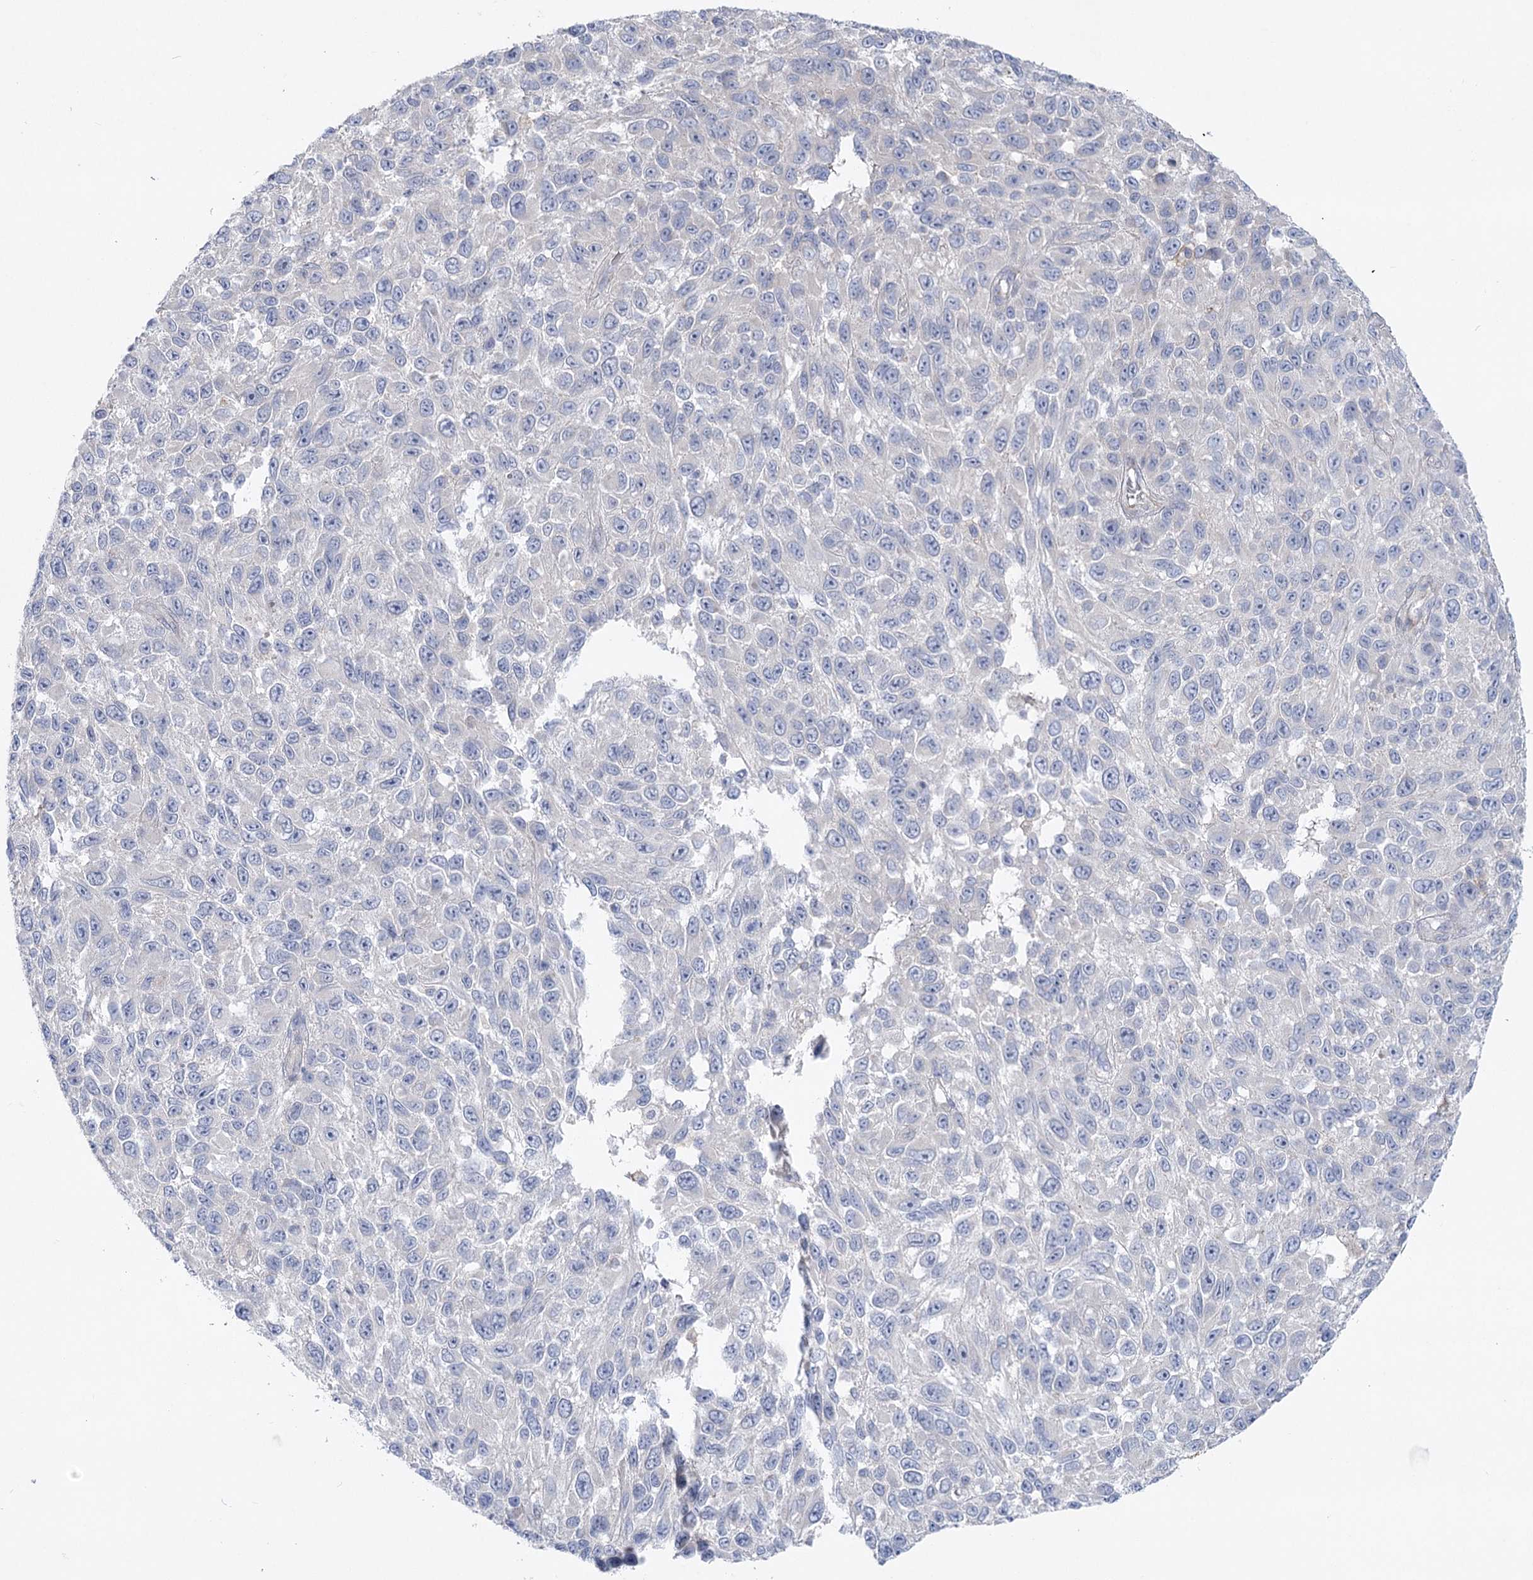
{"staining": {"intensity": "negative", "quantity": "none", "location": "none"}, "tissue": "melanoma", "cell_type": "Tumor cells", "image_type": "cancer", "snomed": [{"axis": "morphology", "description": "Malignant melanoma, NOS"}, {"axis": "topography", "description": "Skin"}], "caption": "IHC histopathology image of neoplastic tissue: human malignant melanoma stained with DAB (3,3'-diaminobenzidine) displays no significant protein staining in tumor cells.", "gene": "SCN11A", "patient": {"sex": "female", "age": 96}}